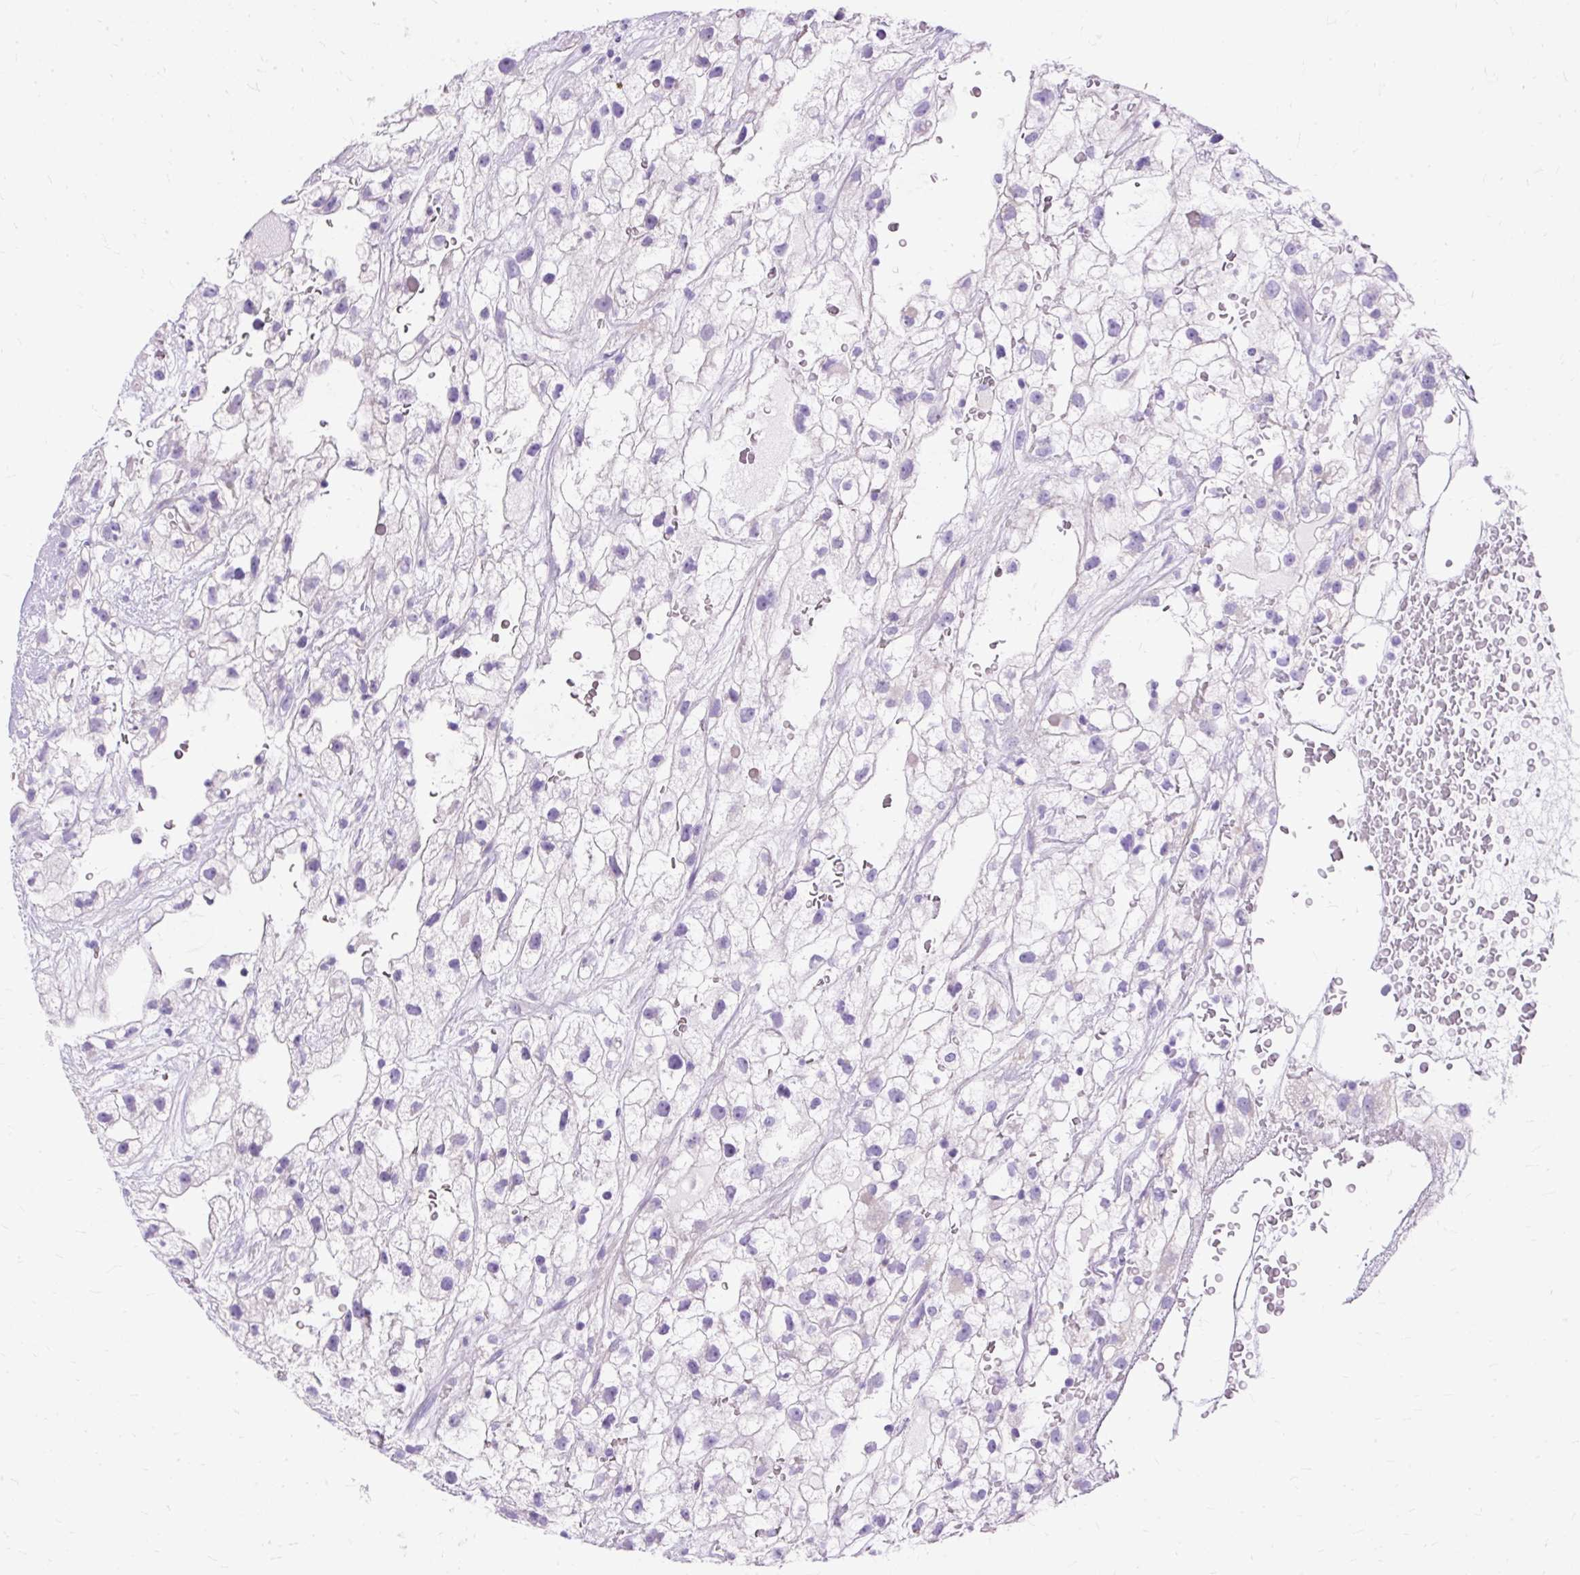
{"staining": {"intensity": "negative", "quantity": "none", "location": "none"}, "tissue": "renal cancer", "cell_type": "Tumor cells", "image_type": "cancer", "snomed": [{"axis": "morphology", "description": "Adenocarcinoma, NOS"}, {"axis": "topography", "description": "Kidney"}], "caption": "Tumor cells are negative for brown protein staining in renal adenocarcinoma. (DAB immunohistochemistry visualized using brightfield microscopy, high magnification).", "gene": "MYO6", "patient": {"sex": "male", "age": 59}}